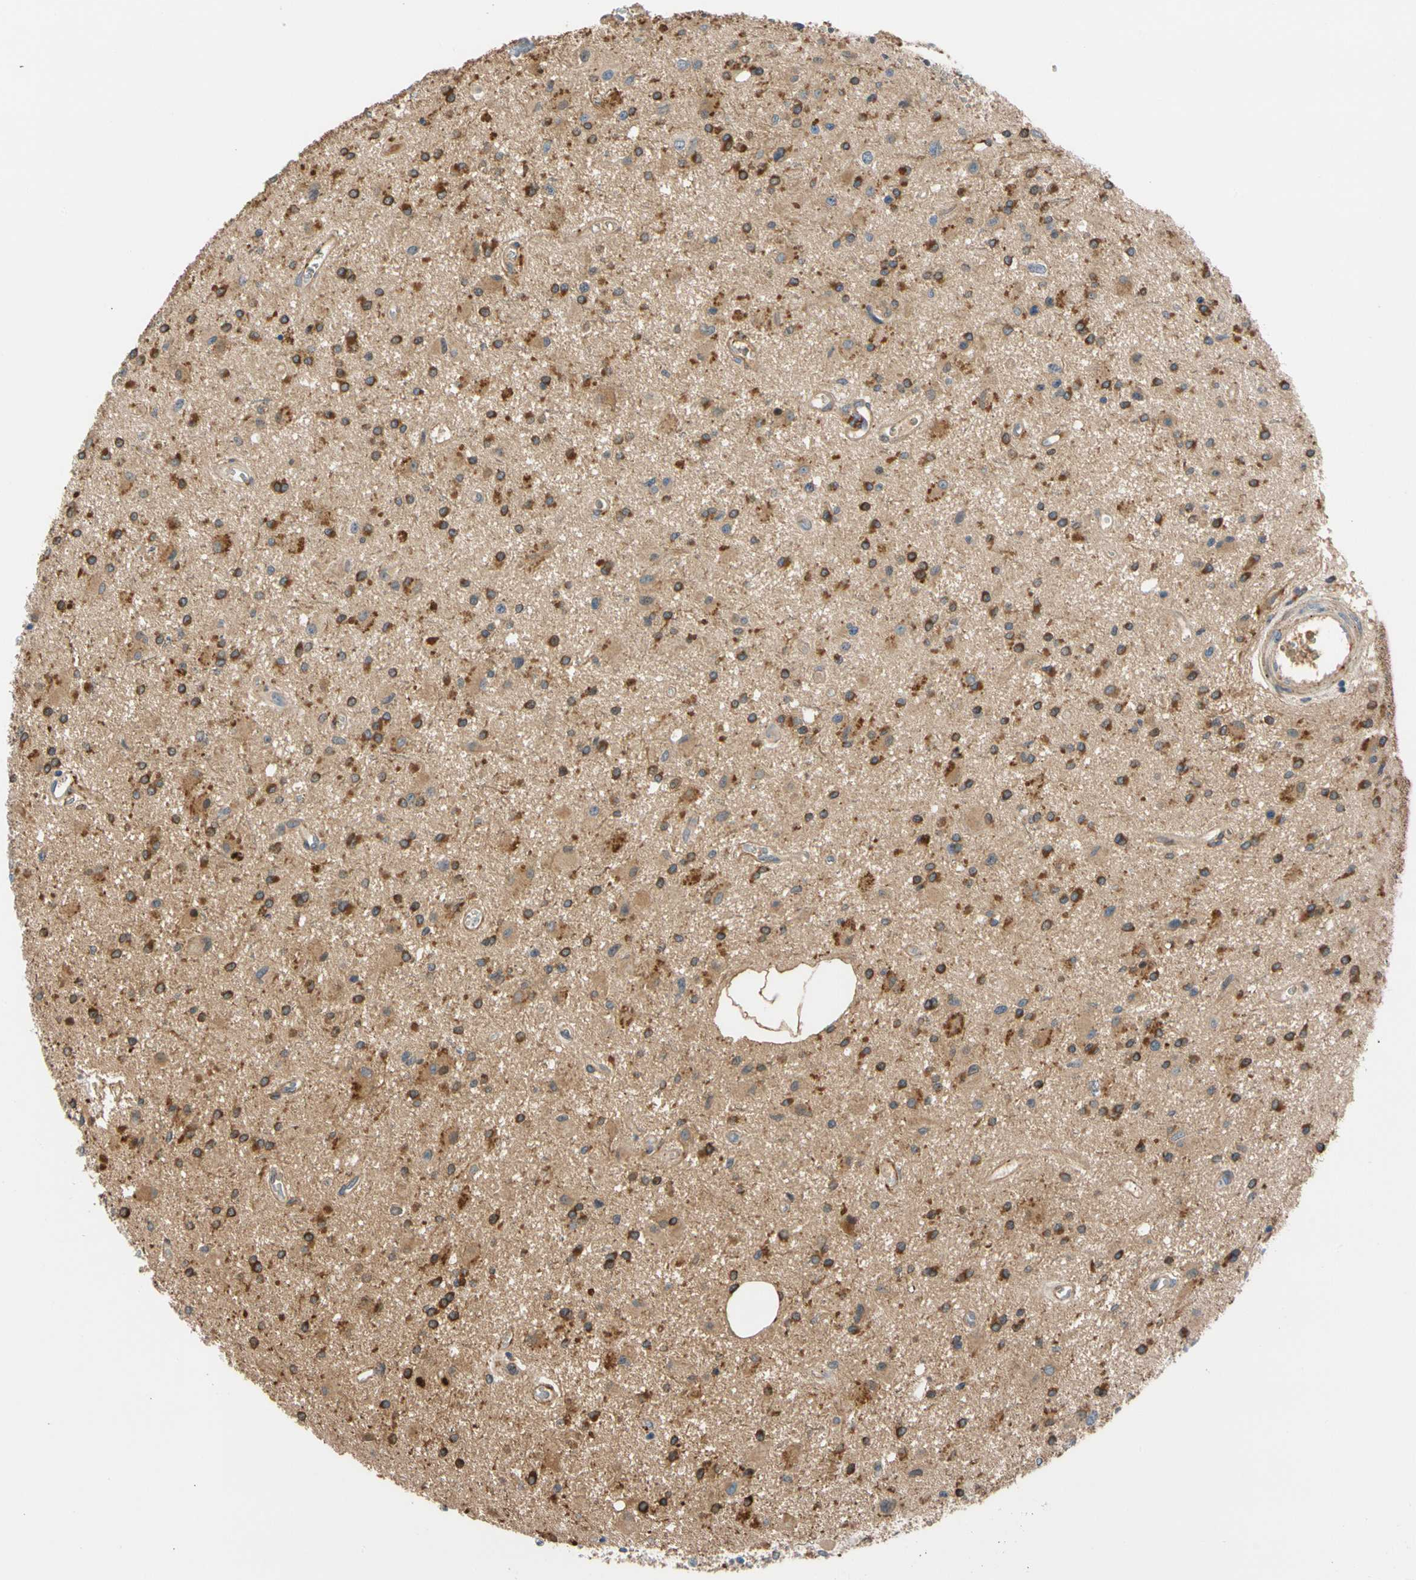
{"staining": {"intensity": "strong", "quantity": "25%-75%", "location": "cytoplasmic/membranous"}, "tissue": "glioma", "cell_type": "Tumor cells", "image_type": "cancer", "snomed": [{"axis": "morphology", "description": "Glioma, malignant, Low grade"}, {"axis": "topography", "description": "Brain"}], "caption": "Human malignant low-grade glioma stained with a protein marker demonstrates strong staining in tumor cells.", "gene": "ENTREP3", "patient": {"sex": "male", "age": 58}}